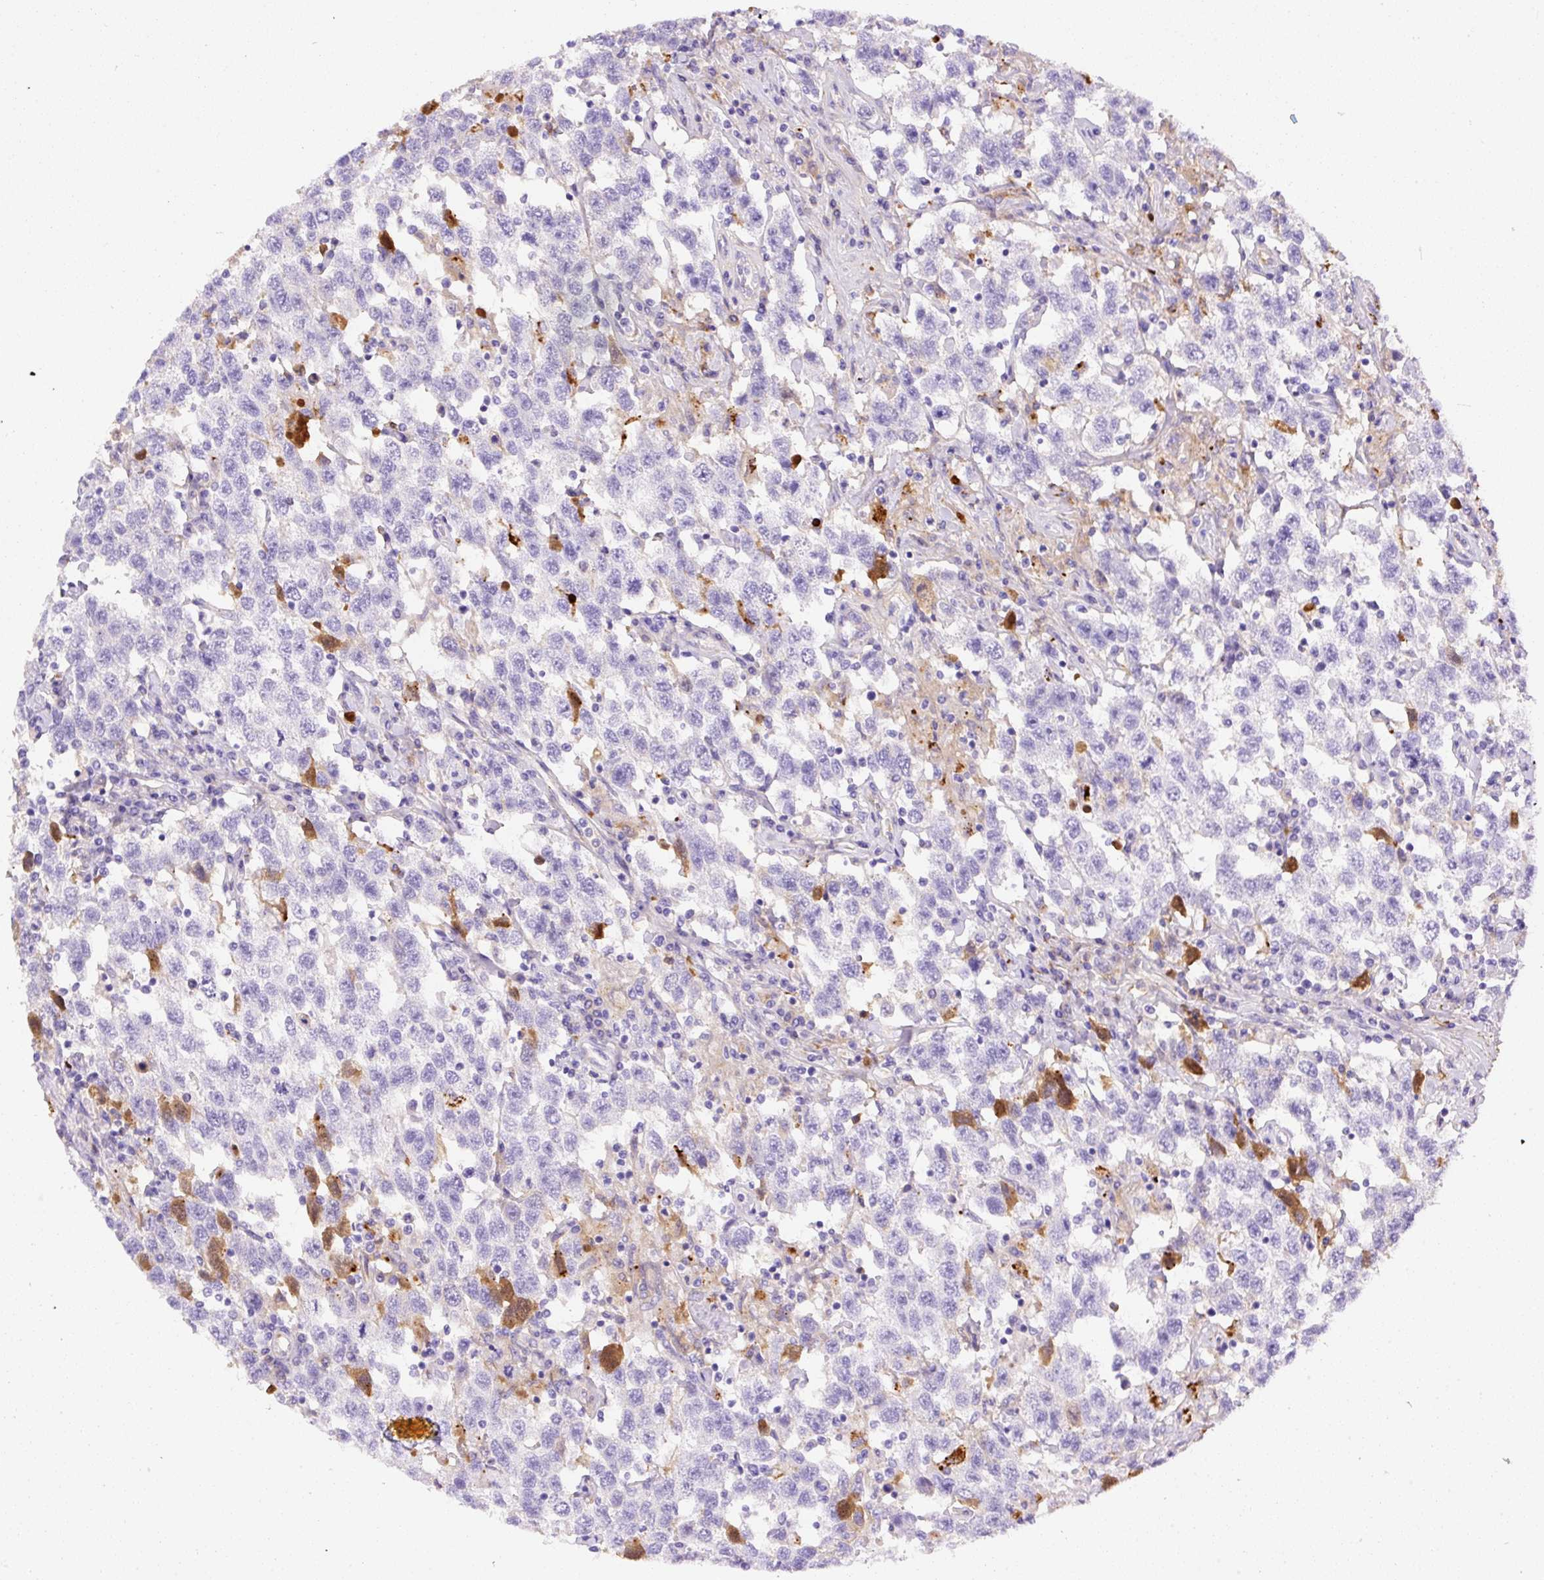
{"staining": {"intensity": "moderate", "quantity": "<25%", "location": "cytoplasmic/membranous"}, "tissue": "testis cancer", "cell_type": "Tumor cells", "image_type": "cancer", "snomed": [{"axis": "morphology", "description": "Seminoma, NOS"}, {"axis": "topography", "description": "Testis"}], "caption": "Immunohistochemistry (IHC) photomicrograph of neoplastic tissue: seminoma (testis) stained using immunohistochemistry (IHC) shows low levels of moderate protein expression localized specifically in the cytoplasmic/membranous of tumor cells, appearing as a cytoplasmic/membranous brown color.", "gene": "APCS", "patient": {"sex": "male", "age": 41}}